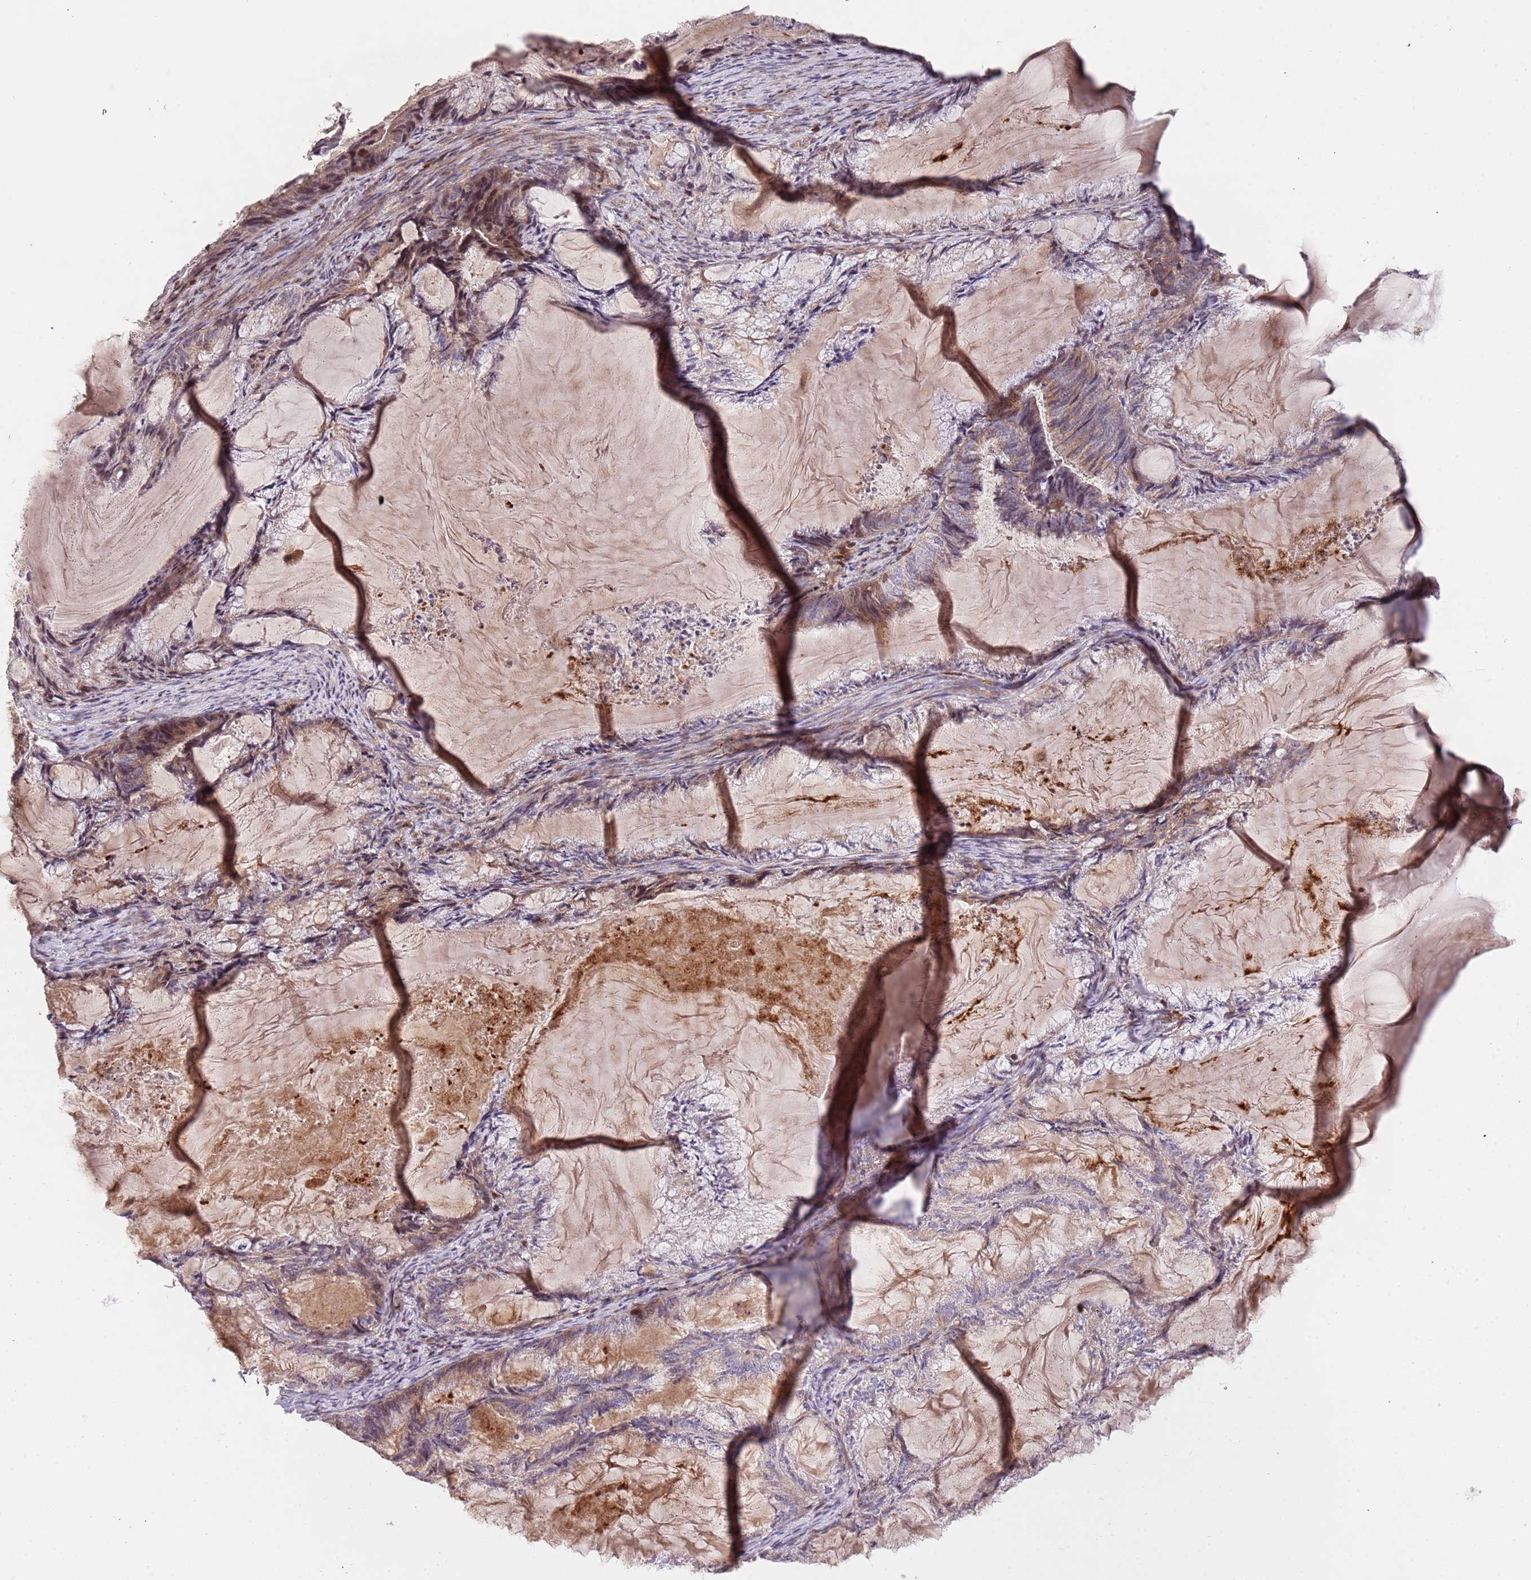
{"staining": {"intensity": "weak", "quantity": "25%-75%", "location": "cytoplasmic/membranous,nuclear"}, "tissue": "endometrial cancer", "cell_type": "Tumor cells", "image_type": "cancer", "snomed": [{"axis": "morphology", "description": "Adenocarcinoma, NOS"}, {"axis": "topography", "description": "Endometrium"}], "caption": "A histopathology image showing weak cytoplasmic/membranous and nuclear staining in about 25%-75% of tumor cells in endometrial adenocarcinoma, as visualized by brown immunohistochemical staining.", "gene": "SLC16A4", "patient": {"sex": "female", "age": 86}}